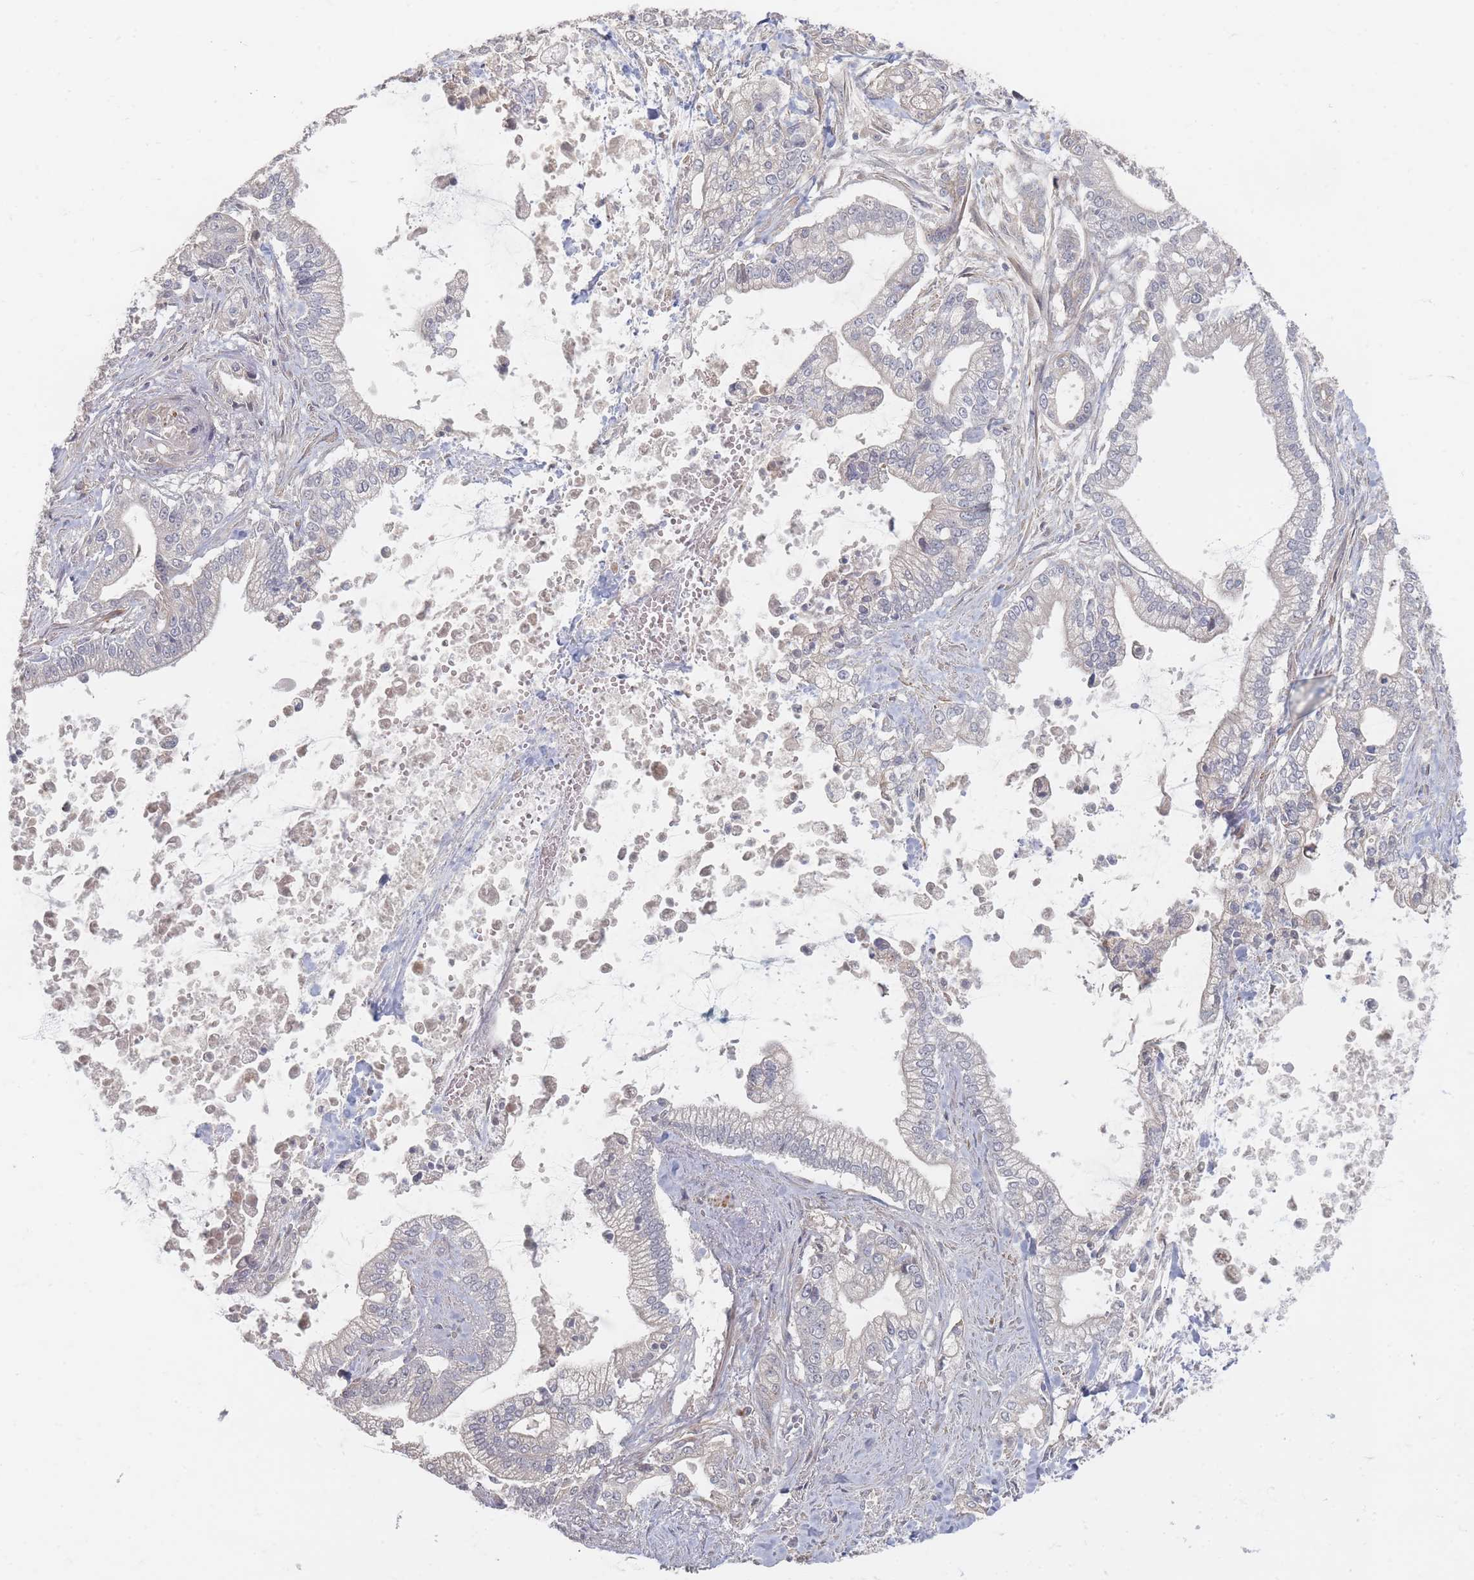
{"staining": {"intensity": "negative", "quantity": "none", "location": "none"}, "tissue": "pancreatic cancer", "cell_type": "Tumor cells", "image_type": "cancer", "snomed": [{"axis": "morphology", "description": "Adenocarcinoma, NOS"}, {"axis": "topography", "description": "Pancreas"}], "caption": "Immunohistochemical staining of pancreatic adenocarcinoma shows no significant staining in tumor cells. The staining is performed using DAB (3,3'-diaminobenzidine) brown chromogen with nuclei counter-stained in using hematoxylin.", "gene": "GLE1", "patient": {"sex": "male", "age": 69}}